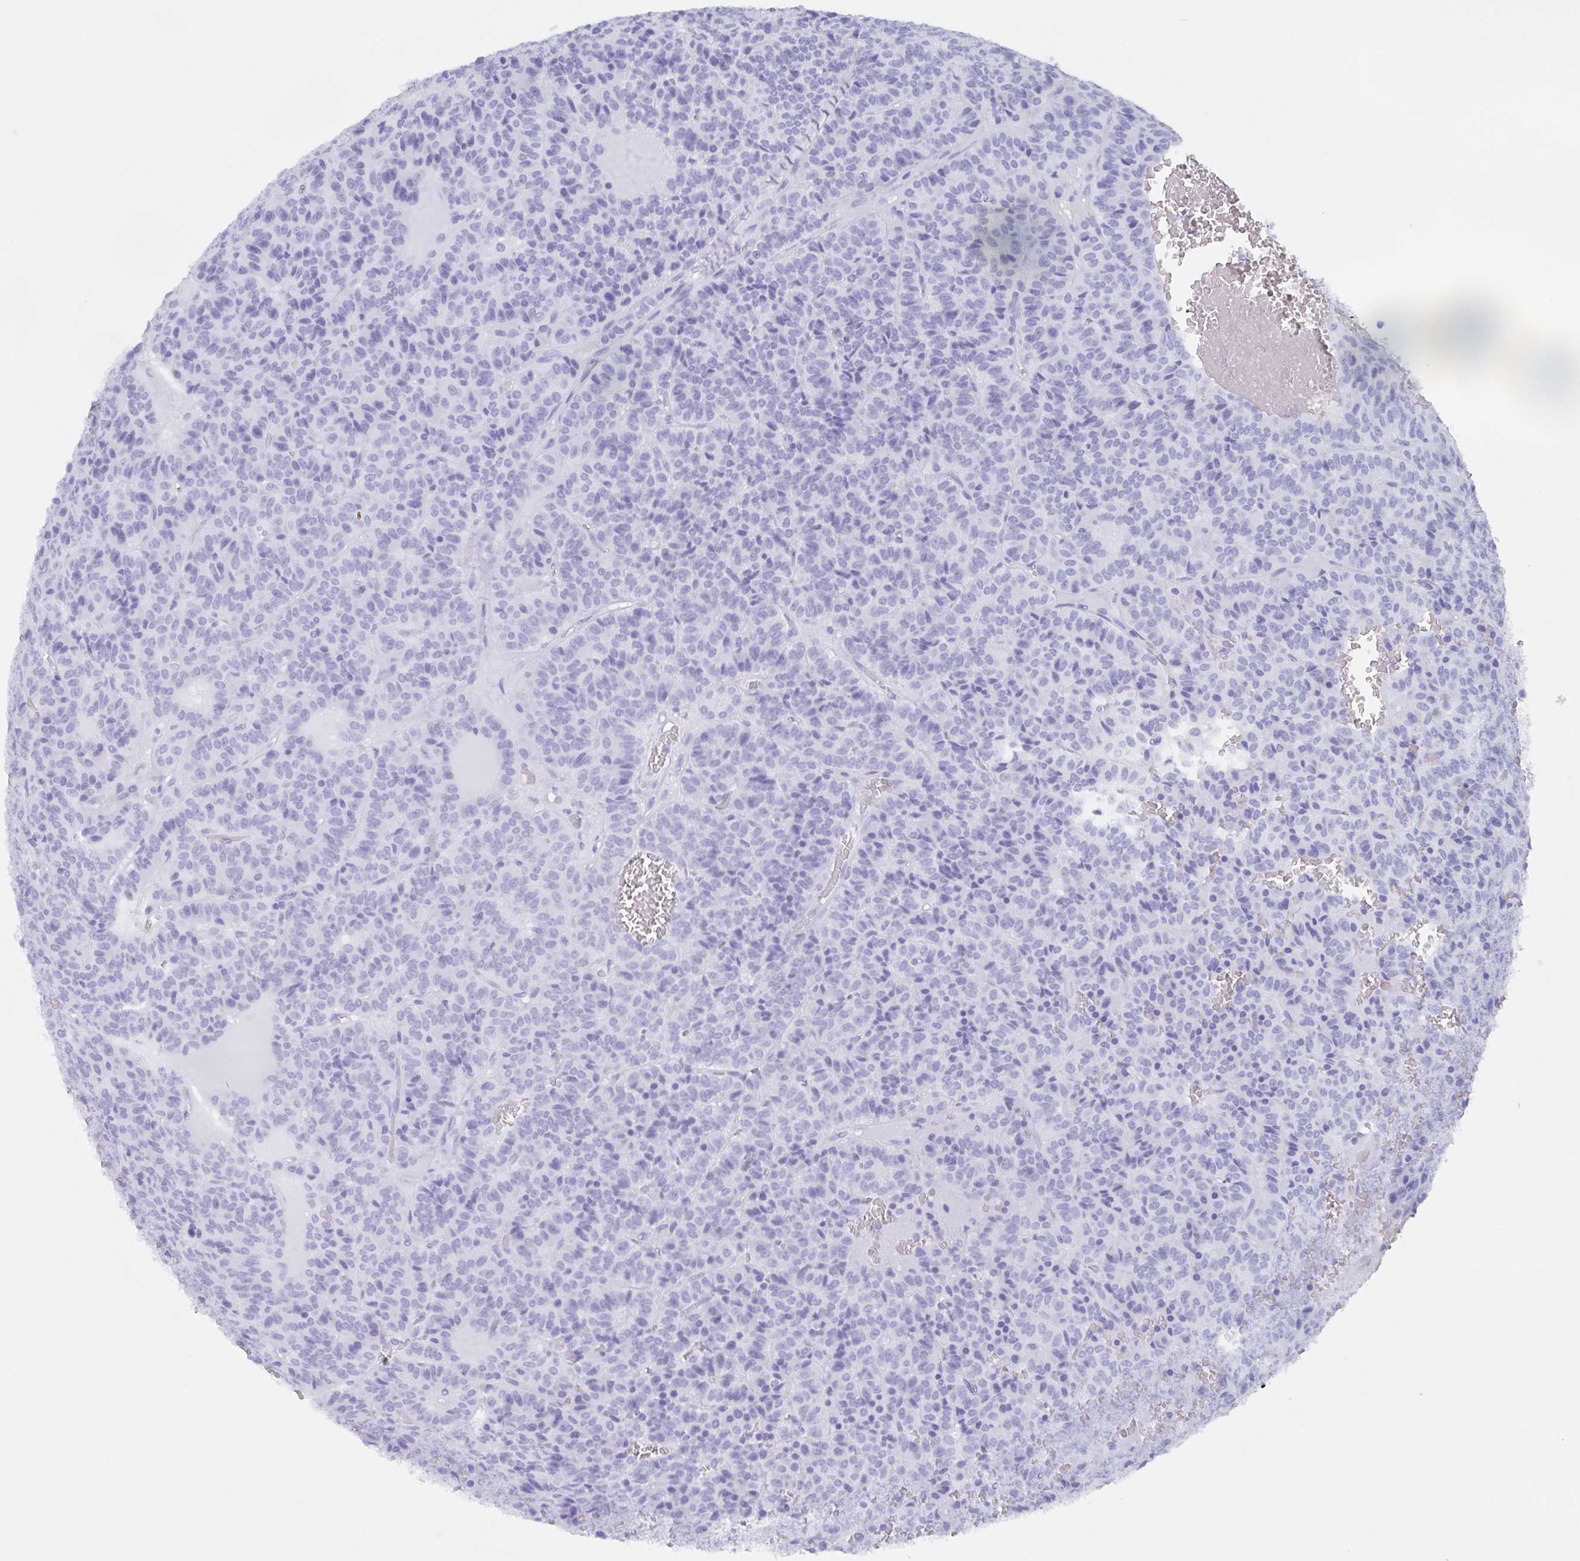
{"staining": {"intensity": "negative", "quantity": "none", "location": "none"}, "tissue": "carcinoid", "cell_type": "Tumor cells", "image_type": "cancer", "snomed": [{"axis": "morphology", "description": "Carcinoid, malignant, NOS"}, {"axis": "topography", "description": "Lung"}], "caption": "Carcinoid stained for a protein using immunohistochemistry (IHC) displays no expression tumor cells.", "gene": "AGFG2", "patient": {"sex": "male", "age": 70}}